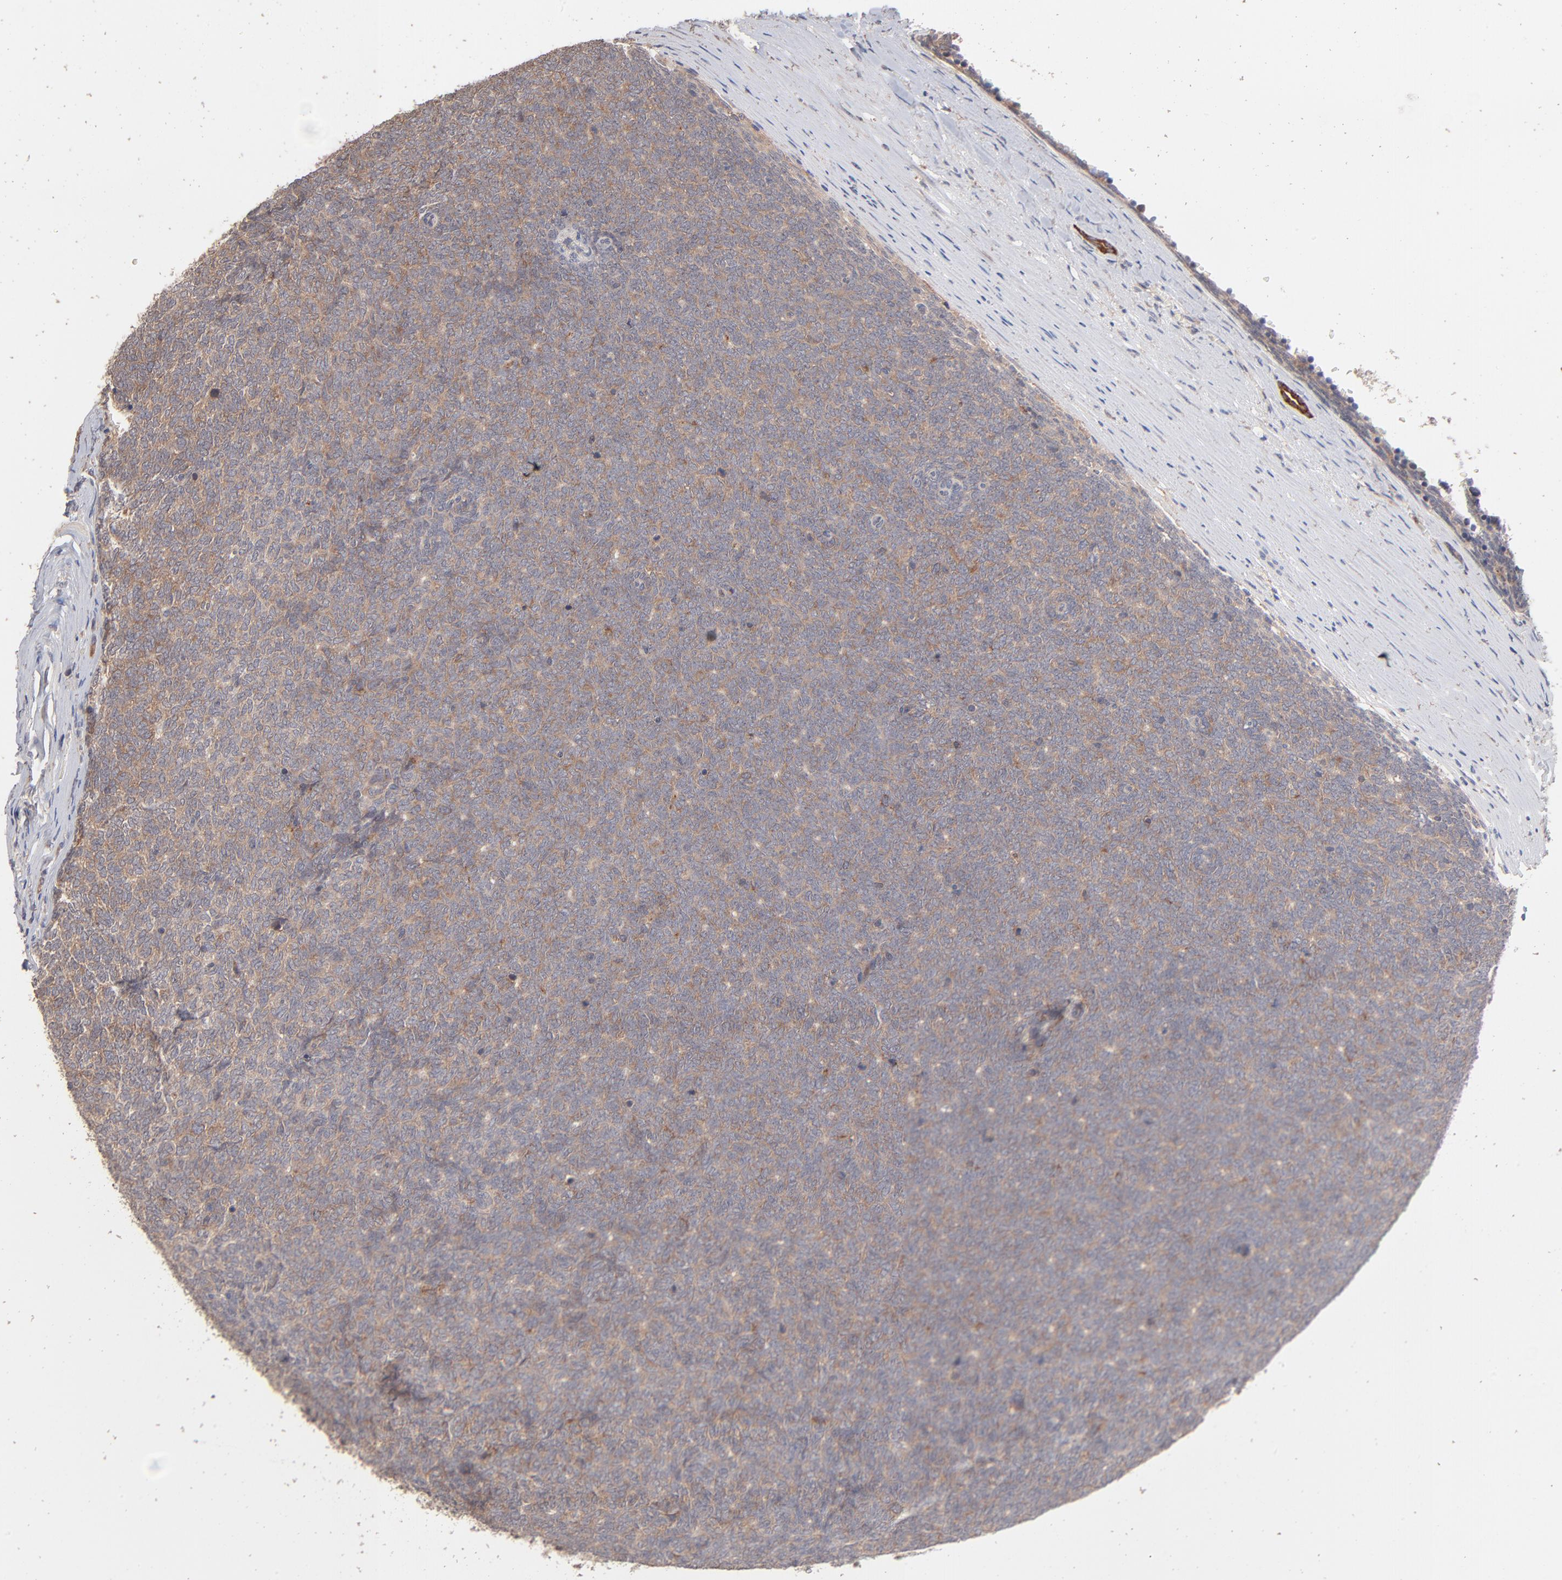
{"staining": {"intensity": "moderate", "quantity": ">75%", "location": "cytoplasmic/membranous"}, "tissue": "renal cancer", "cell_type": "Tumor cells", "image_type": "cancer", "snomed": [{"axis": "morphology", "description": "Neoplasm, malignant, NOS"}, {"axis": "topography", "description": "Kidney"}], "caption": "Protein expression analysis of human renal cancer (malignant neoplasm) reveals moderate cytoplasmic/membranous positivity in about >75% of tumor cells. The staining was performed using DAB (3,3'-diaminobenzidine) to visualize the protein expression in brown, while the nuclei were stained in blue with hematoxylin (Magnification: 20x).", "gene": "IVNS1ABP", "patient": {"sex": "male", "age": 28}}